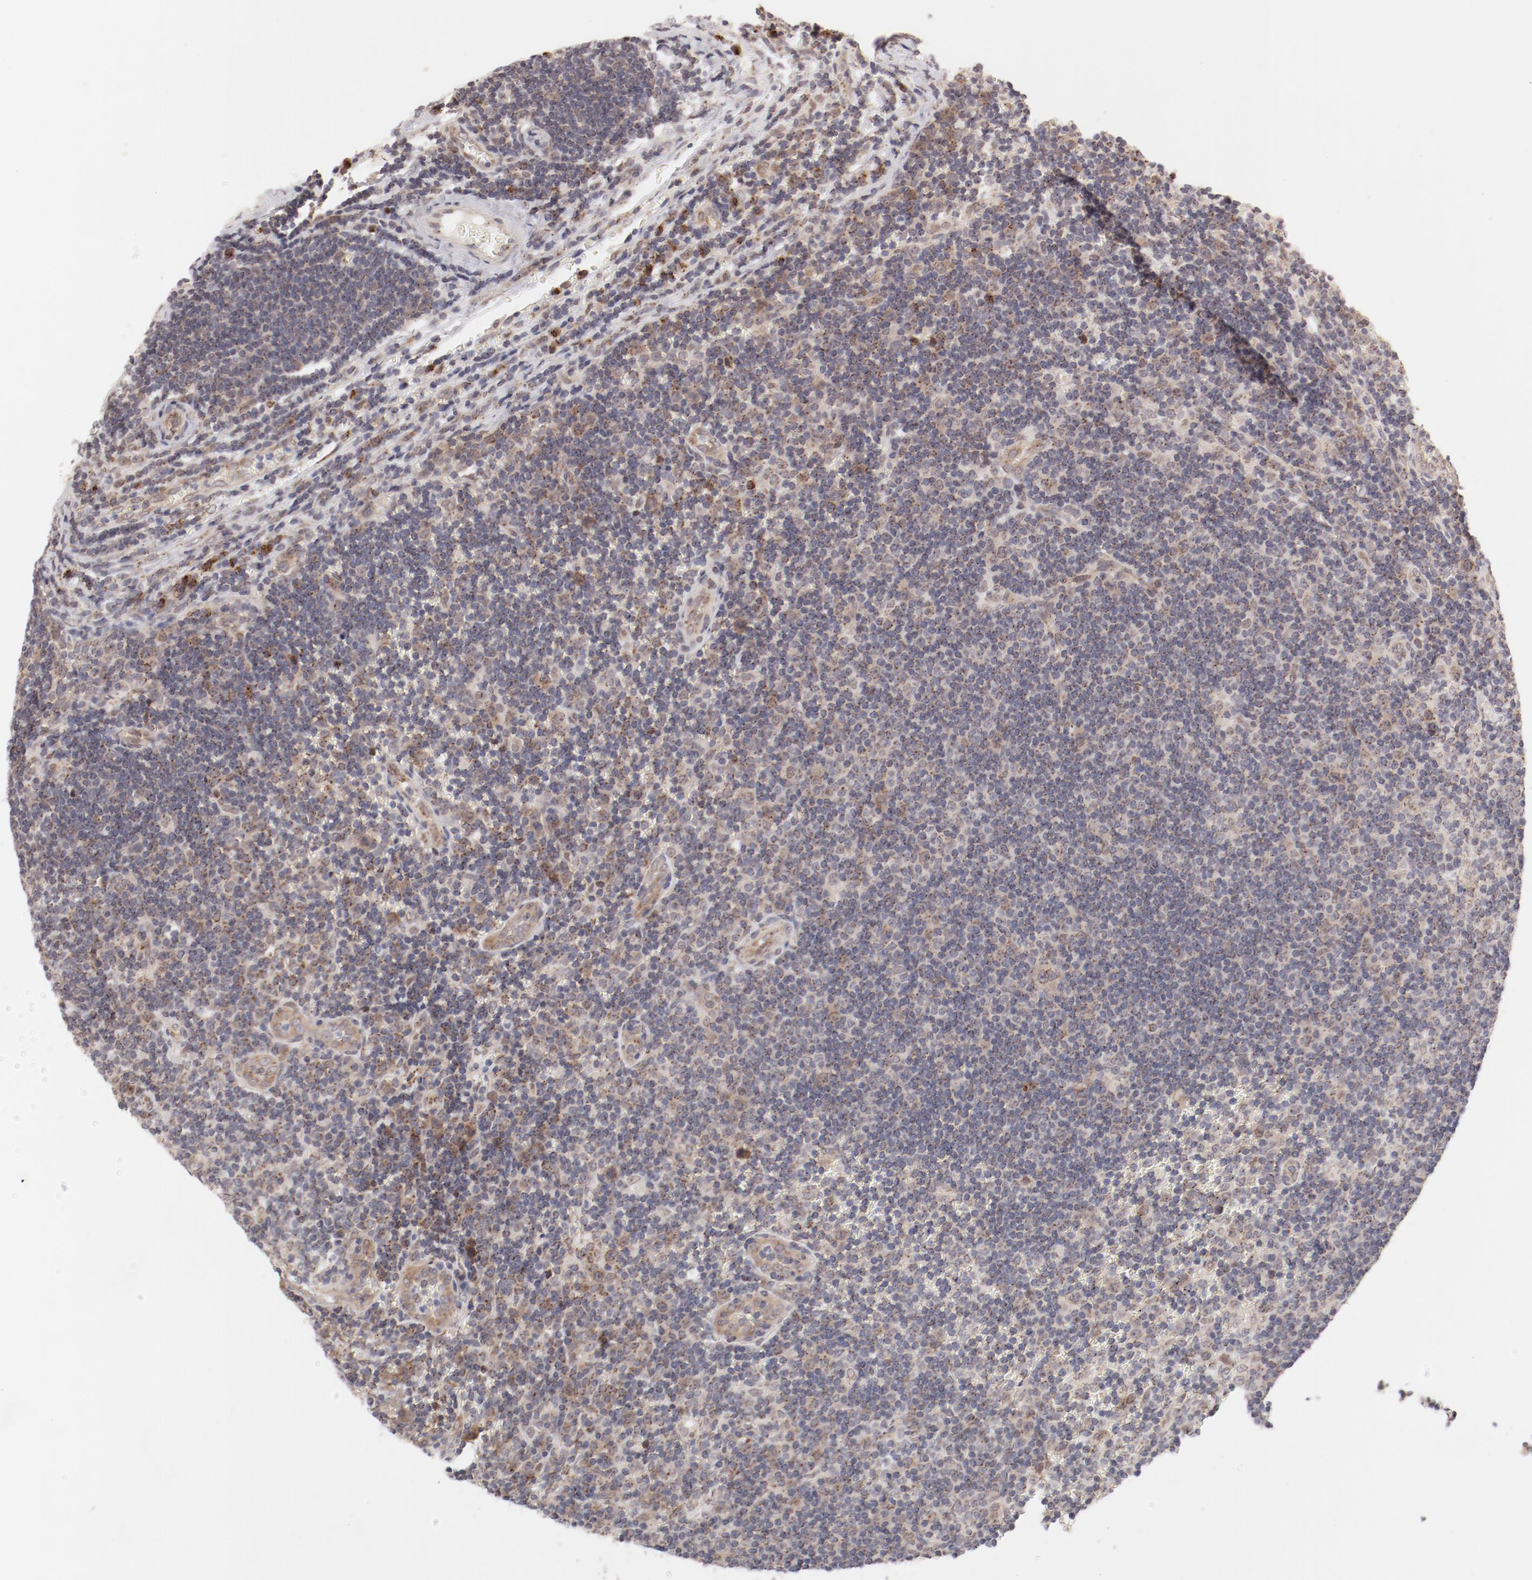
{"staining": {"intensity": "weak", "quantity": "<25%", "location": "cytoplasmic/membranous"}, "tissue": "lymph node", "cell_type": "Germinal center cells", "image_type": "normal", "snomed": [{"axis": "morphology", "description": "Normal tissue, NOS"}, {"axis": "topography", "description": "Lymph node"}, {"axis": "topography", "description": "Salivary gland"}], "caption": "Germinal center cells show no significant expression in benign lymph node.", "gene": "RPL12", "patient": {"sex": "male", "age": 8}}